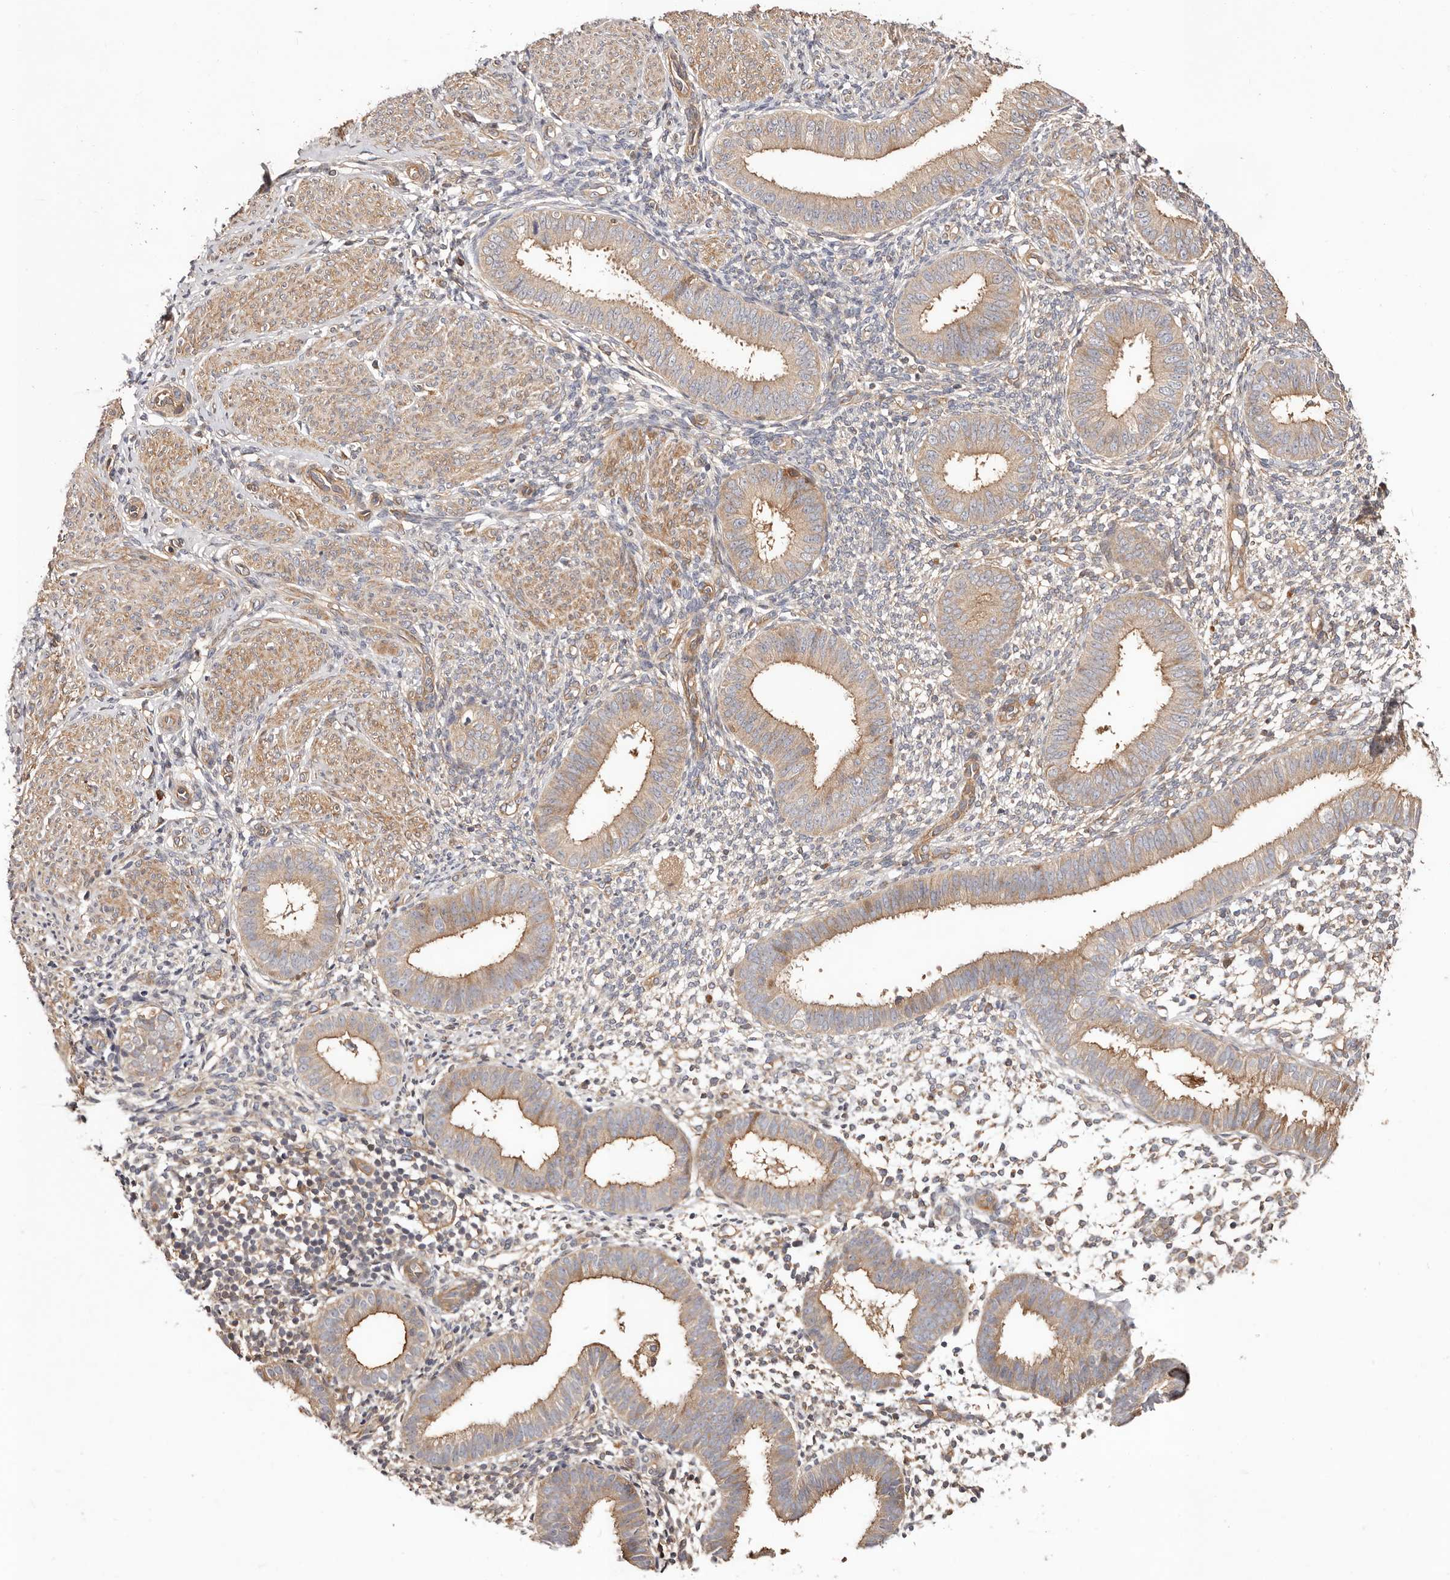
{"staining": {"intensity": "weak", "quantity": "<25%", "location": "cytoplasmic/membranous"}, "tissue": "endometrium", "cell_type": "Cells in endometrial stroma", "image_type": "normal", "snomed": [{"axis": "morphology", "description": "Normal tissue, NOS"}, {"axis": "topography", "description": "Uterus"}, {"axis": "topography", "description": "Endometrium"}], "caption": "This micrograph is of benign endometrium stained with immunohistochemistry to label a protein in brown with the nuclei are counter-stained blue. There is no positivity in cells in endometrial stroma. (DAB (3,3'-diaminobenzidine) IHC, high magnification).", "gene": "MACF1", "patient": {"sex": "female", "age": 48}}